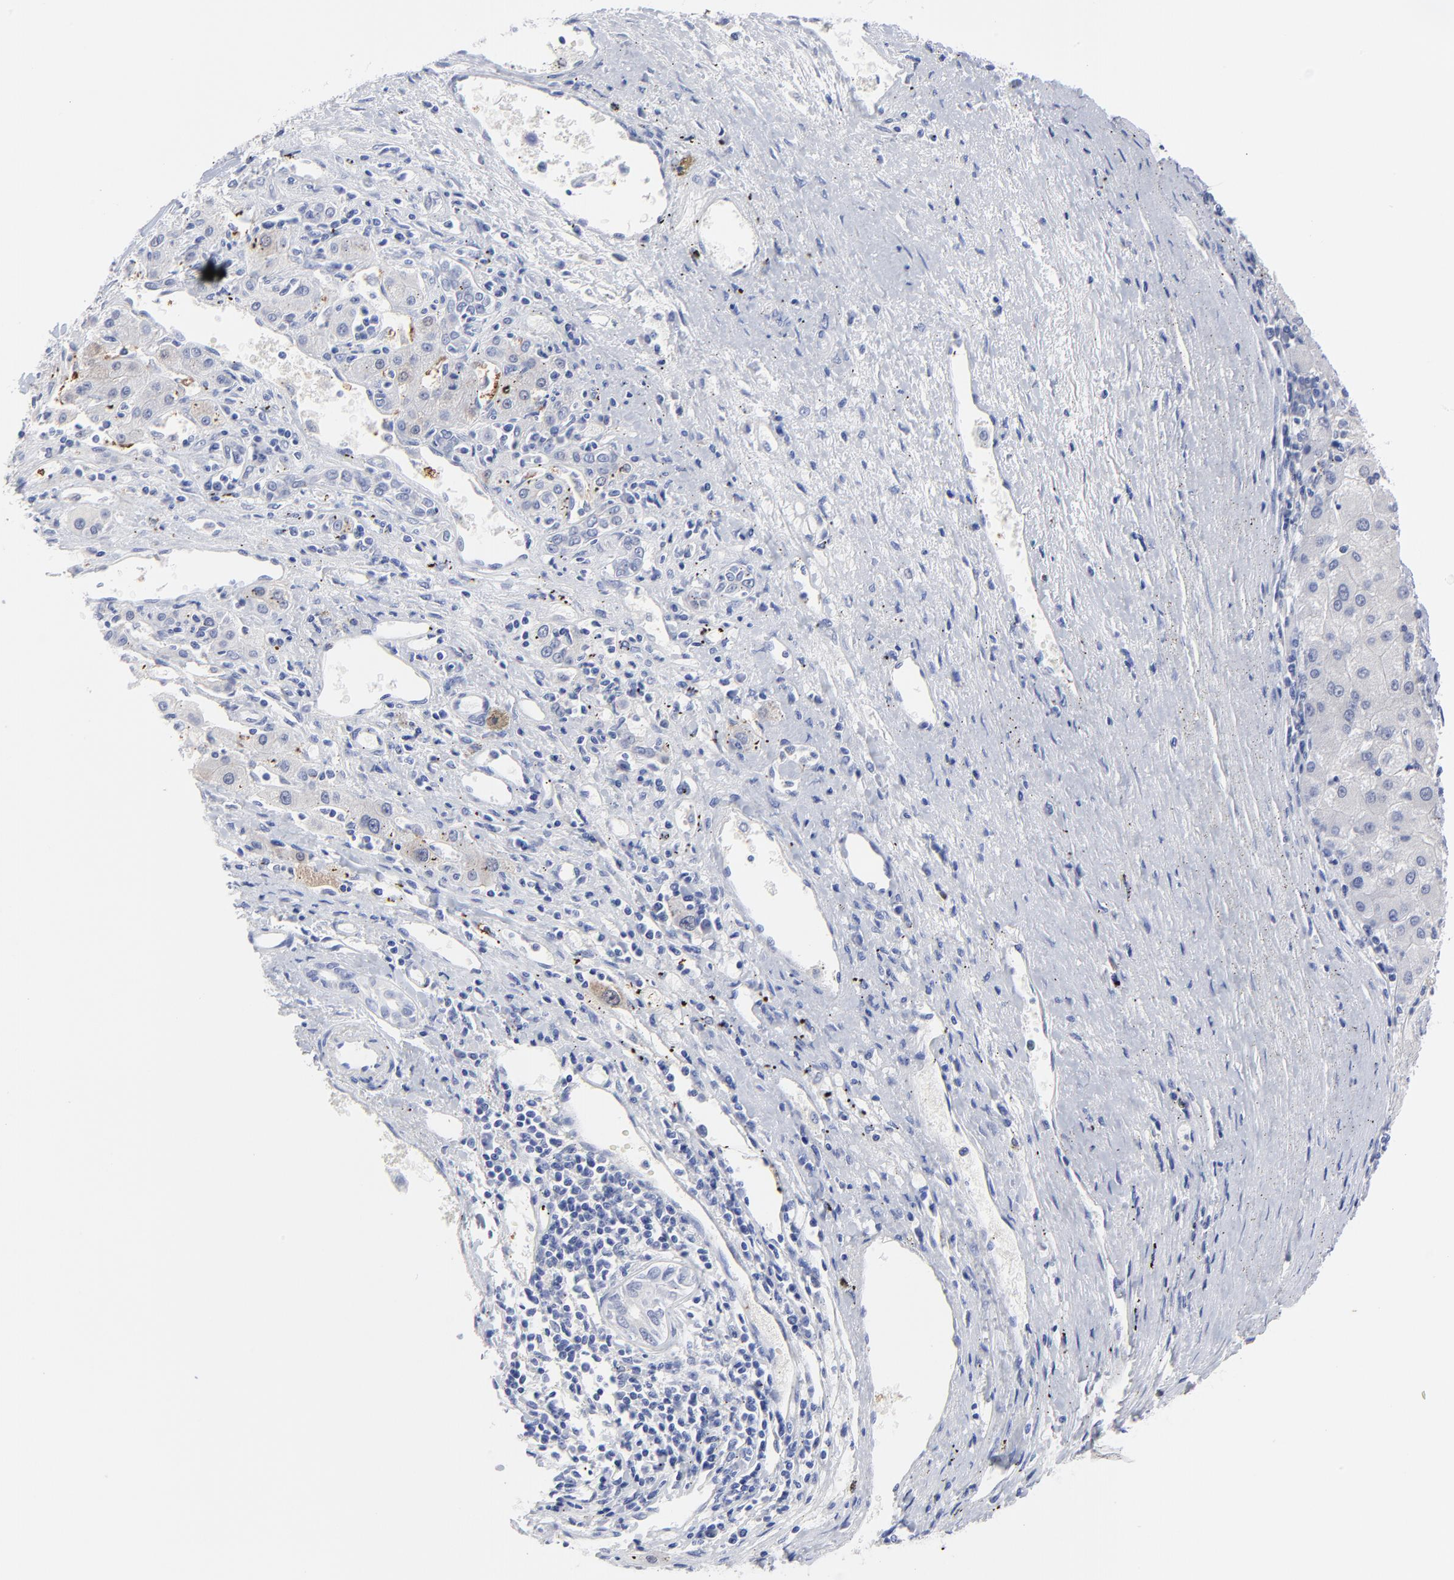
{"staining": {"intensity": "weak", "quantity": "<25%", "location": "cytoplasmic/membranous"}, "tissue": "liver cancer", "cell_type": "Tumor cells", "image_type": "cancer", "snomed": [{"axis": "morphology", "description": "Carcinoma, Hepatocellular, NOS"}, {"axis": "topography", "description": "Liver"}], "caption": "Human liver cancer (hepatocellular carcinoma) stained for a protein using immunohistochemistry (IHC) exhibits no expression in tumor cells.", "gene": "ACY1", "patient": {"sex": "male", "age": 72}}